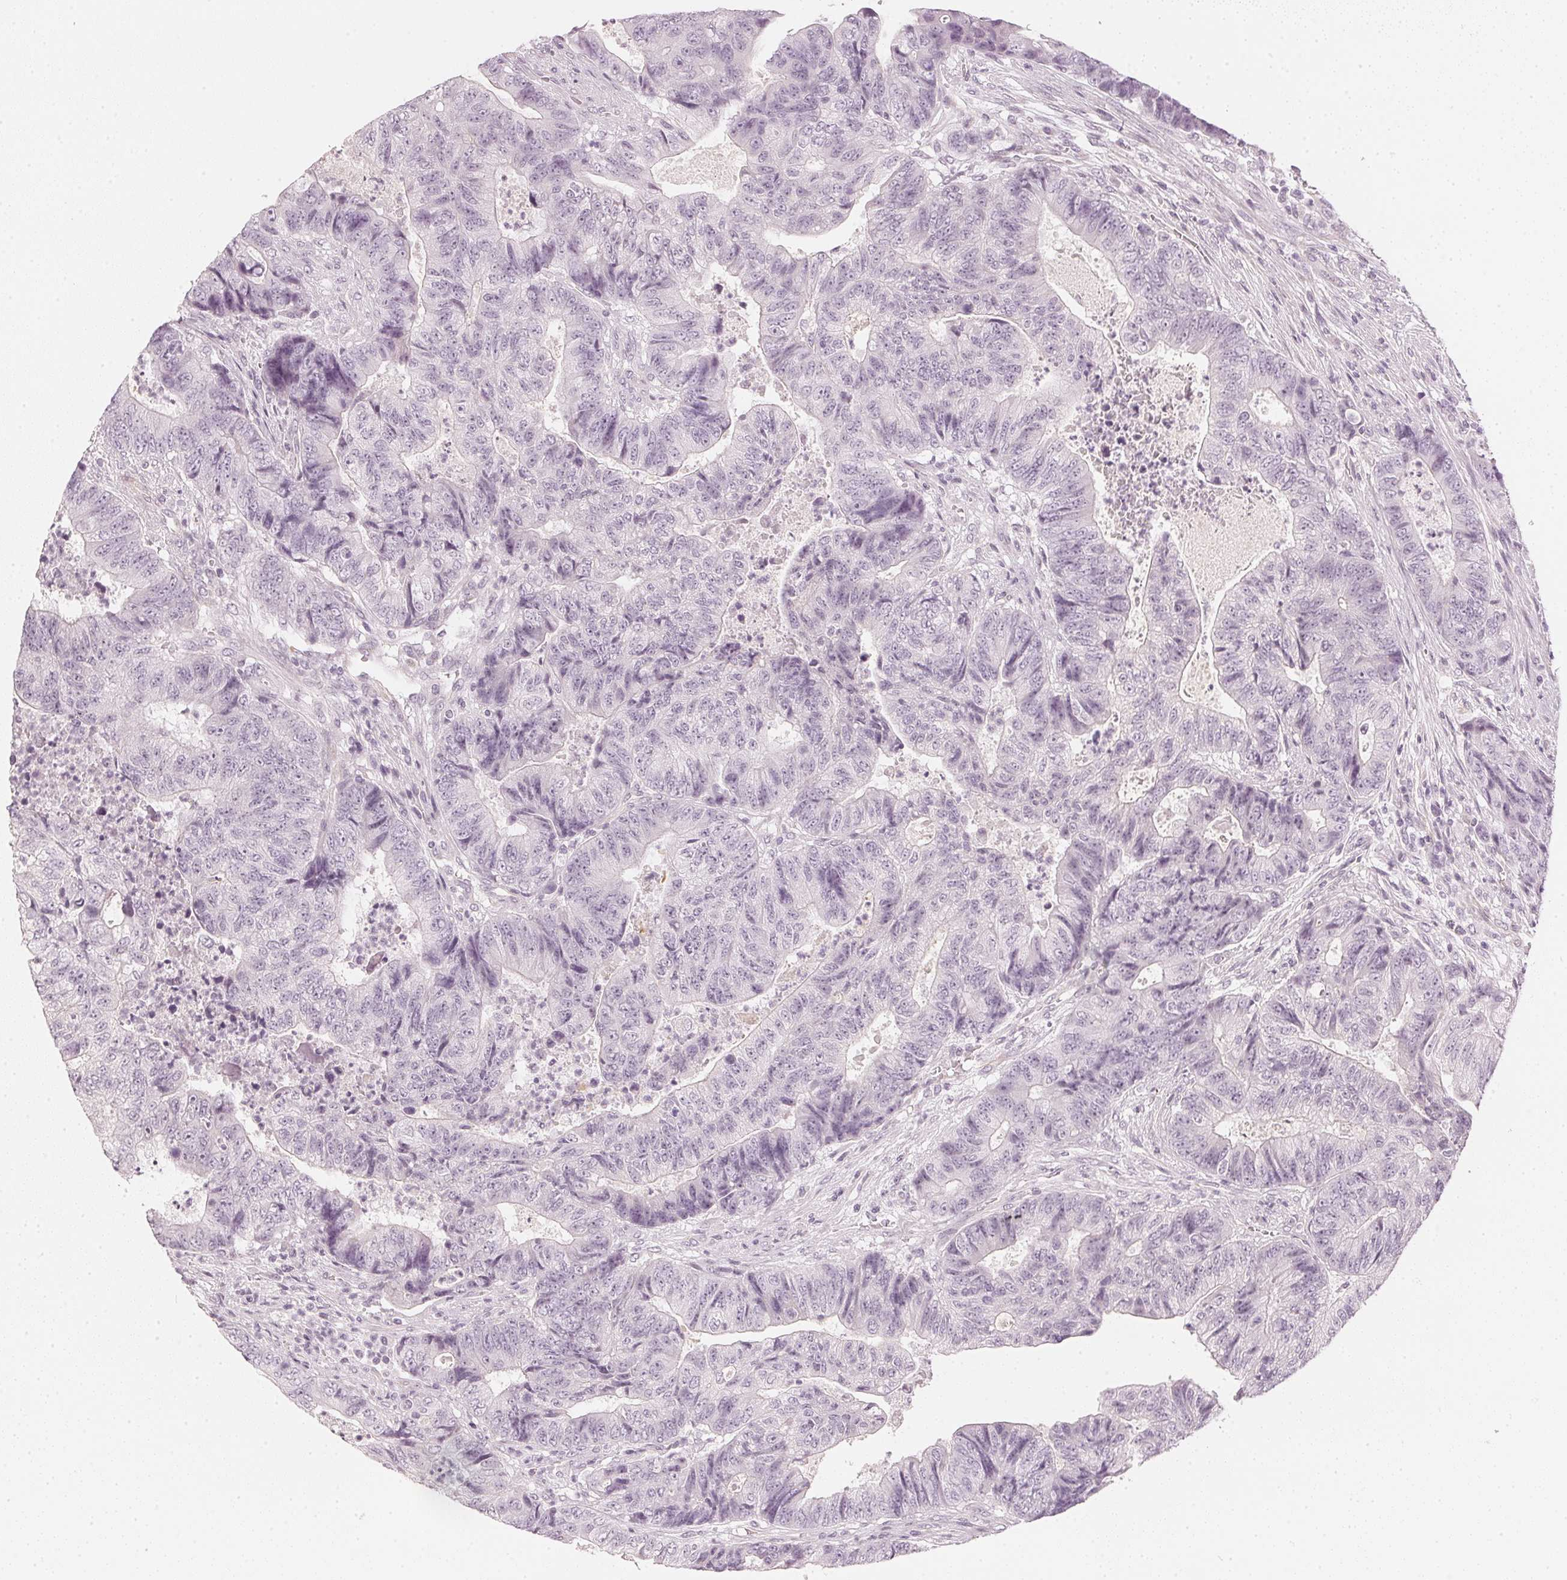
{"staining": {"intensity": "negative", "quantity": "none", "location": "none"}, "tissue": "colorectal cancer", "cell_type": "Tumor cells", "image_type": "cancer", "snomed": [{"axis": "morphology", "description": "Normal tissue, NOS"}, {"axis": "morphology", "description": "Adenocarcinoma, NOS"}, {"axis": "topography", "description": "Colon"}], "caption": "DAB immunohistochemical staining of human colorectal cancer exhibits no significant staining in tumor cells. Brightfield microscopy of immunohistochemistry (IHC) stained with DAB (3,3'-diaminobenzidine) (brown) and hematoxylin (blue), captured at high magnification.", "gene": "APLP1", "patient": {"sex": "female", "age": 48}}